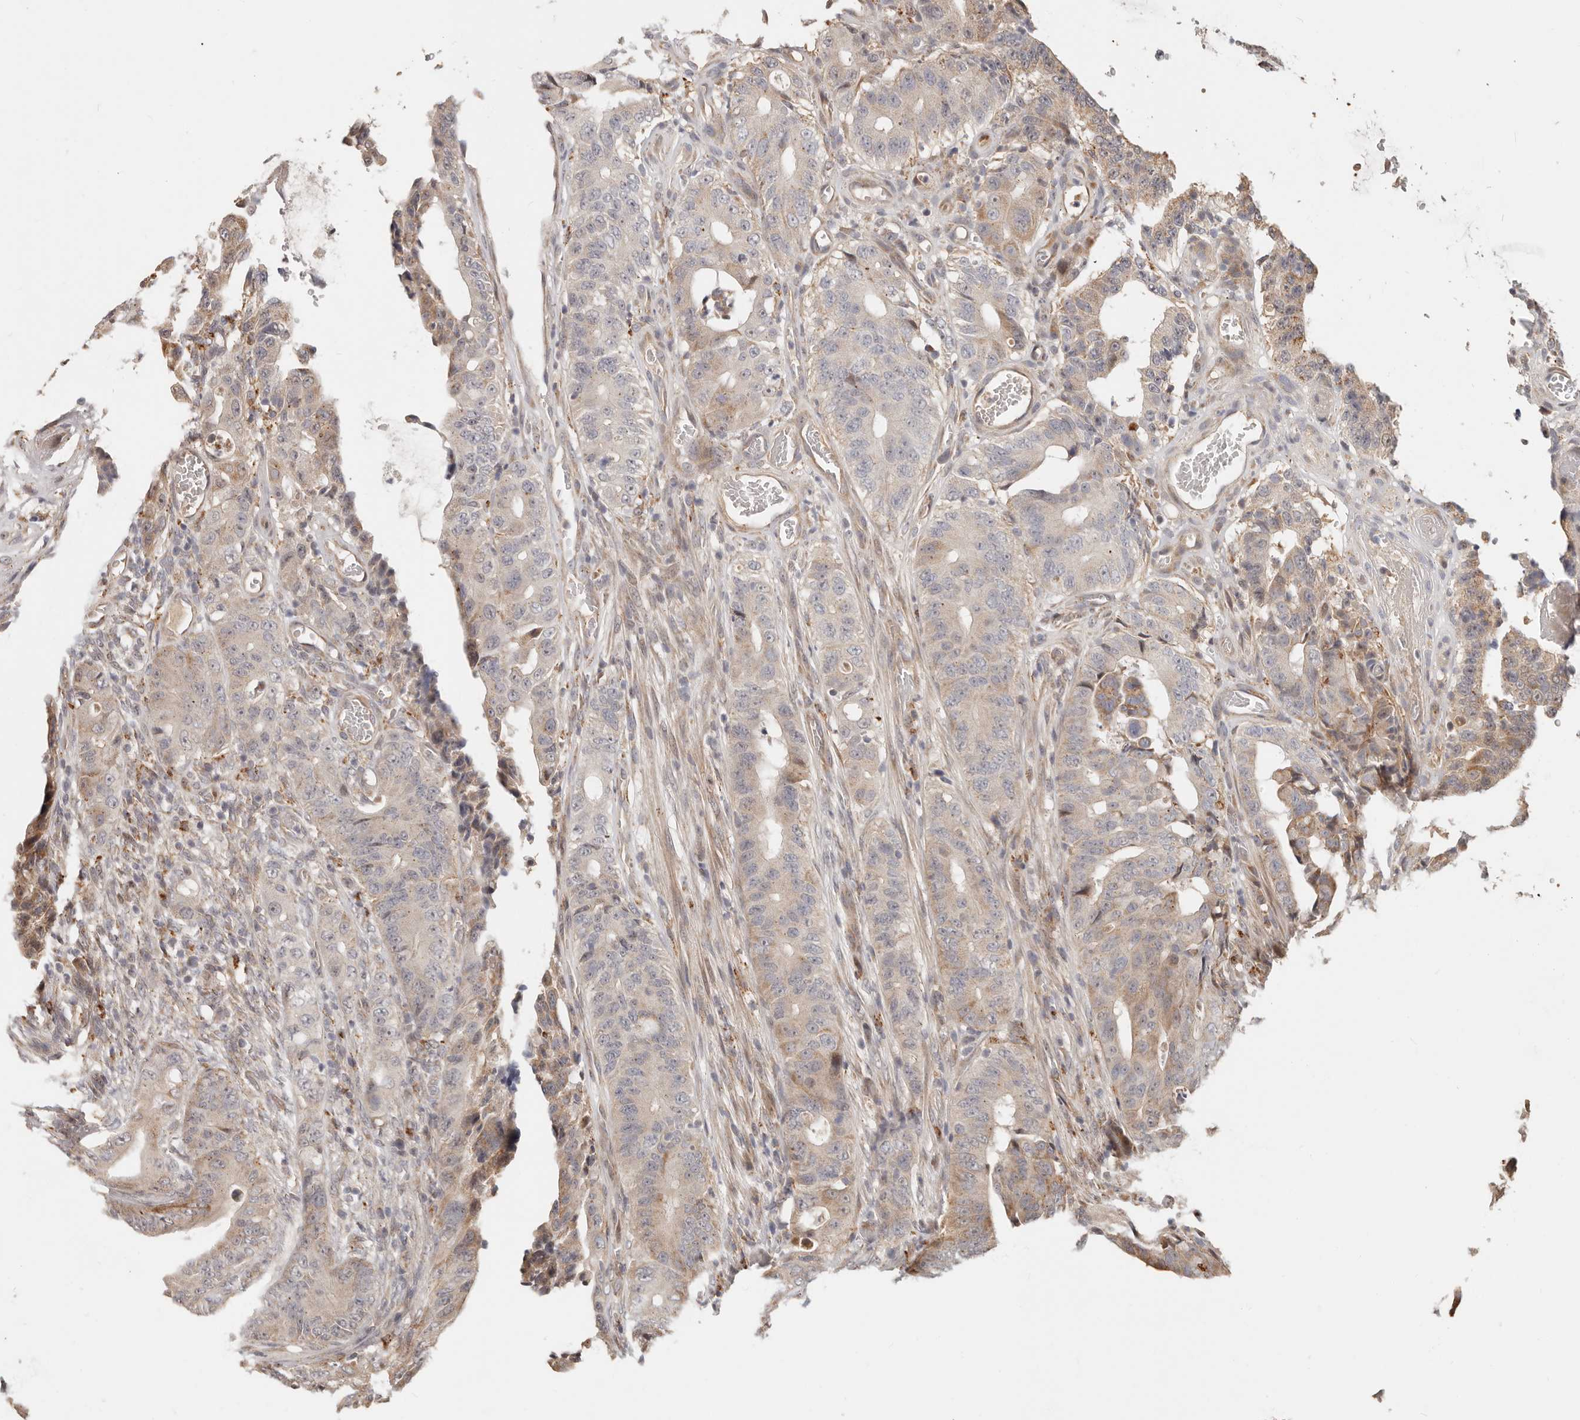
{"staining": {"intensity": "moderate", "quantity": "25%-75%", "location": "cytoplasmic/membranous"}, "tissue": "colorectal cancer", "cell_type": "Tumor cells", "image_type": "cancer", "snomed": [{"axis": "morphology", "description": "Adenocarcinoma, NOS"}, {"axis": "topography", "description": "Colon"}], "caption": "Colorectal adenocarcinoma tissue shows moderate cytoplasmic/membranous expression in approximately 25%-75% of tumor cells", "gene": "ZRANB1", "patient": {"sex": "male", "age": 83}}